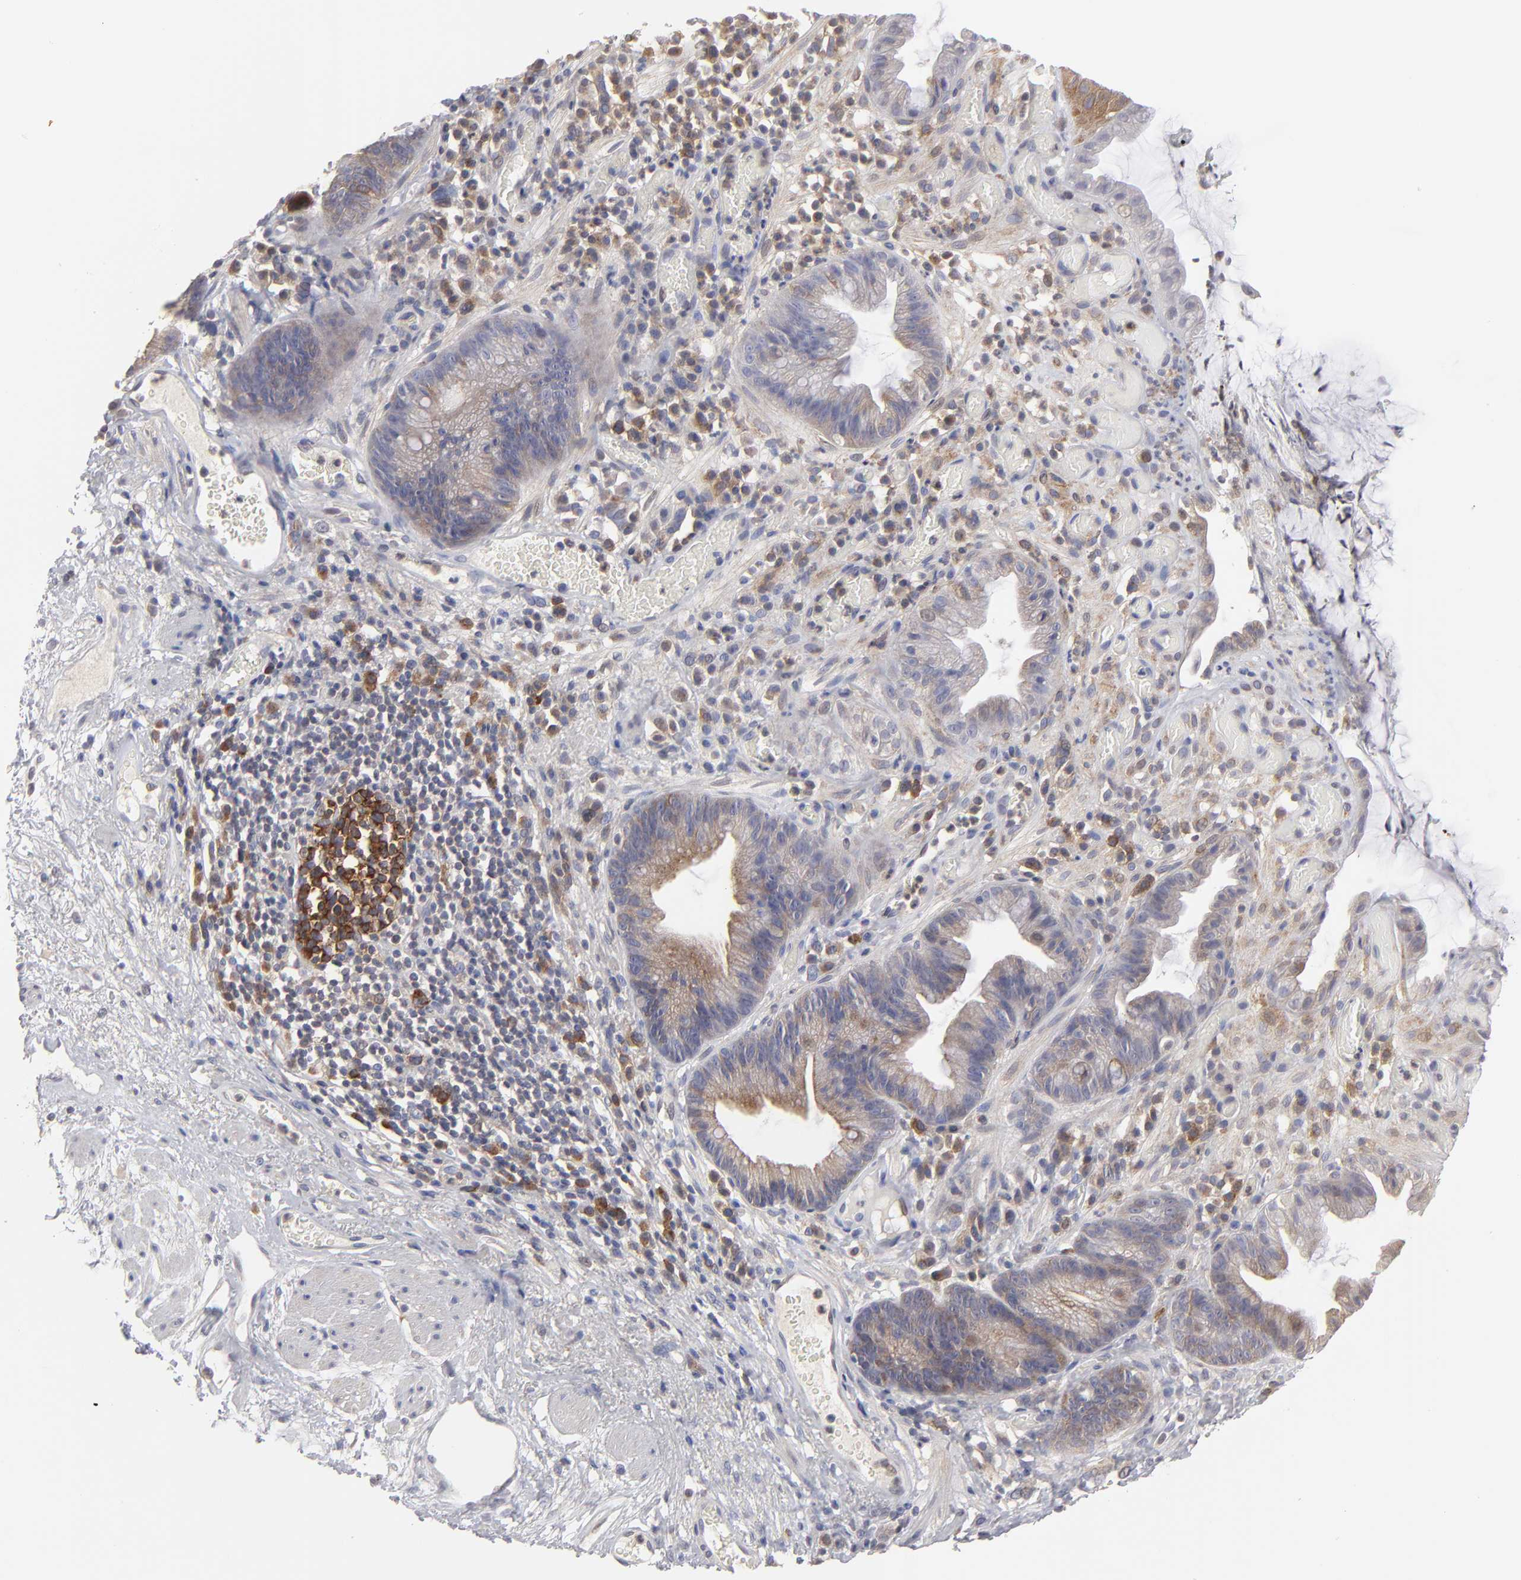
{"staining": {"intensity": "negative", "quantity": "none", "location": "none"}, "tissue": "skin", "cell_type": "Epidermal cells", "image_type": "normal", "snomed": [{"axis": "morphology", "description": "Normal tissue, NOS"}, {"axis": "morphology", "description": "Hemorrhoids"}, {"axis": "morphology", "description": "Inflammation, NOS"}, {"axis": "topography", "description": "Anal"}], "caption": "Immunohistochemistry of normal skin reveals no staining in epidermal cells.", "gene": "CEP97", "patient": {"sex": "male", "age": 60}}